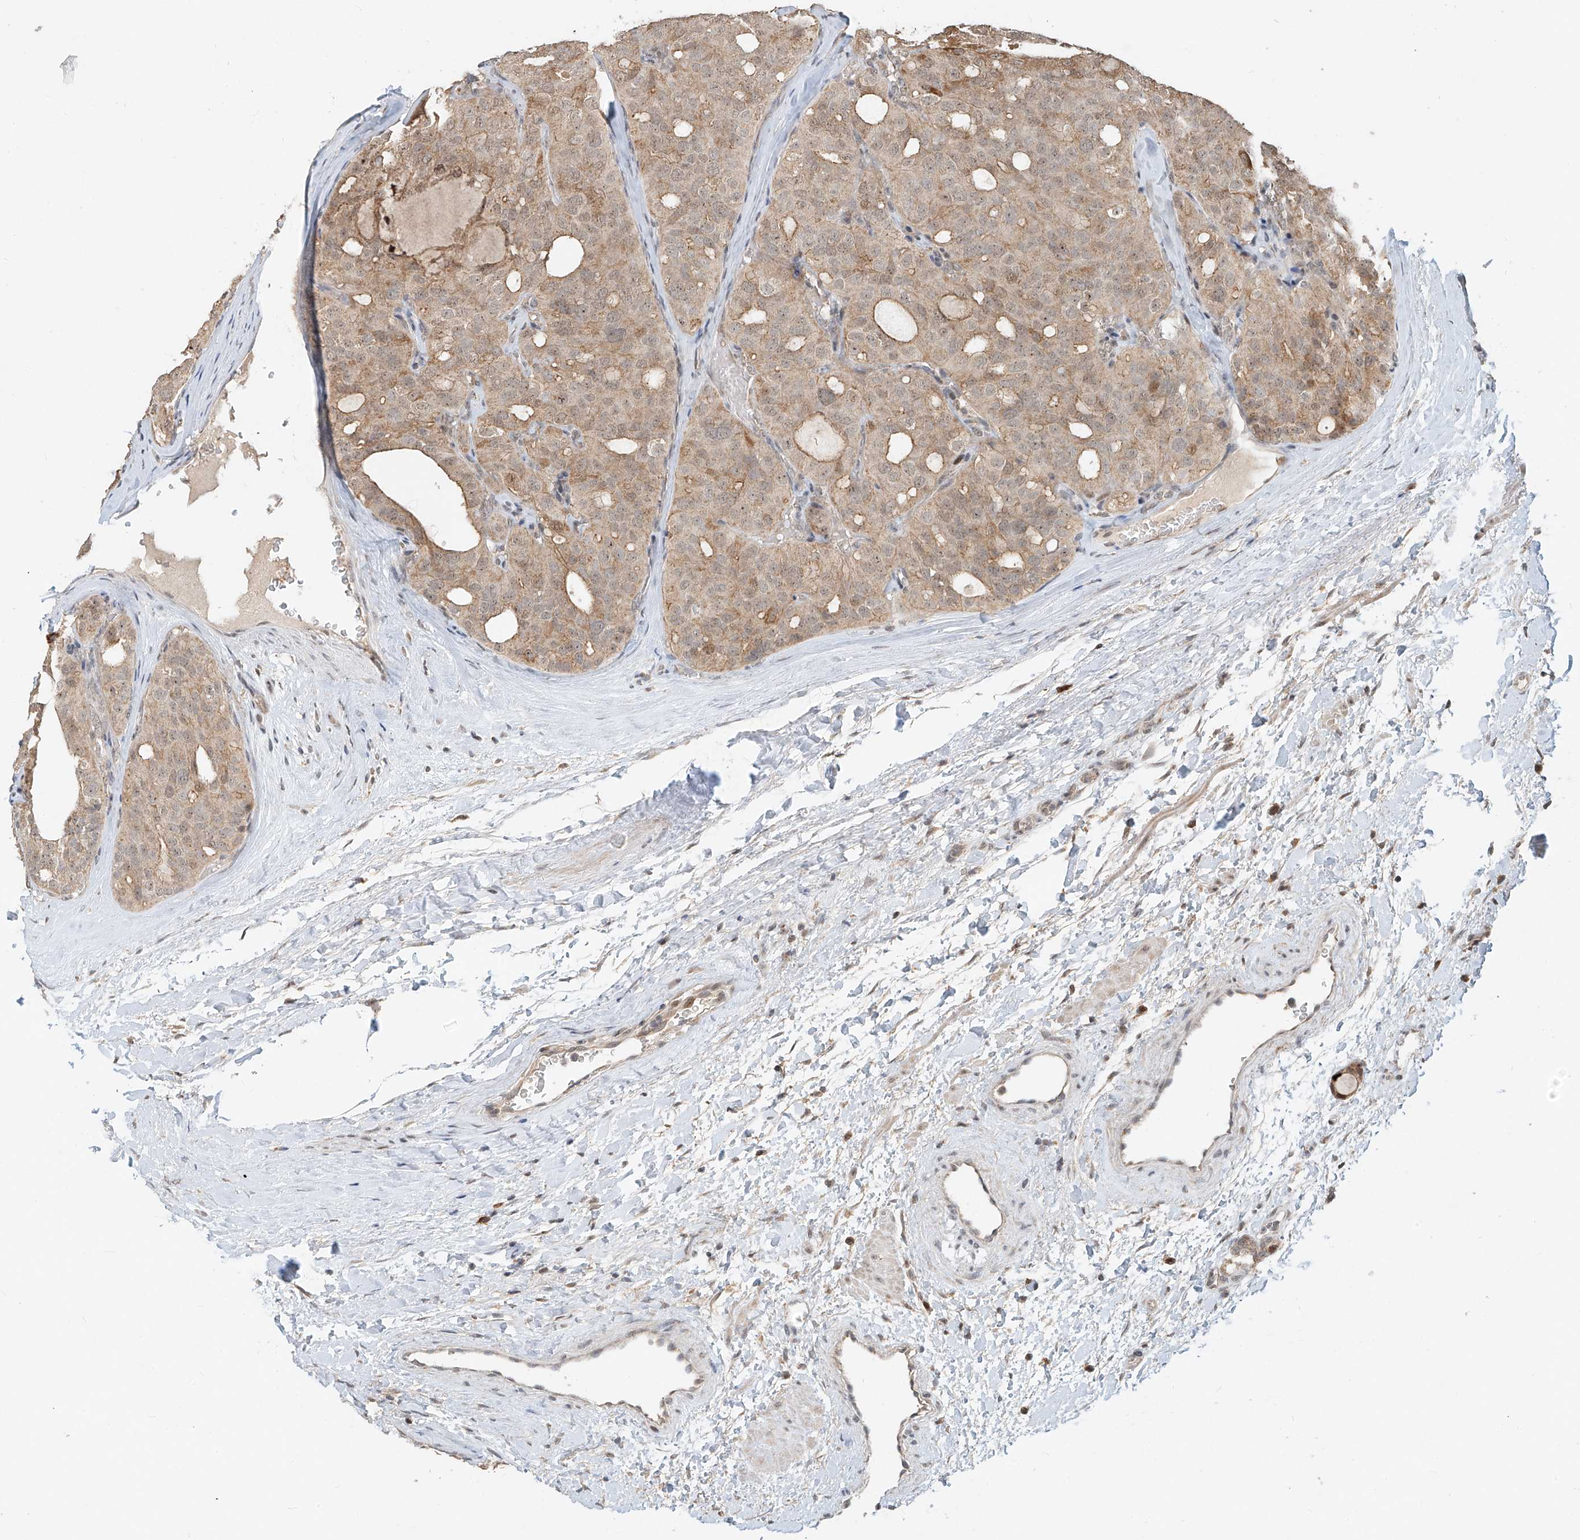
{"staining": {"intensity": "weak", "quantity": ">75%", "location": "cytoplasmic/membranous"}, "tissue": "thyroid cancer", "cell_type": "Tumor cells", "image_type": "cancer", "snomed": [{"axis": "morphology", "description": "Follicular adenoma carcinoma, NOS"}, {"axis": "topography", "description": "Thyroid gland"}], "caption": "A high-resolution histopathology image shows IHC staining of thyroid cancer (follicular adenoma carcinoma), which demonstrates weak cytoplasmic/membranous expression in approximately >75% of tumor cells. Using DAB (brown) and hematoxylin (blue) stains, captured at high magnification using brightfield microscopy.", "gene": "SYTL3", "patient": {"sex": "male", "age": 75}}